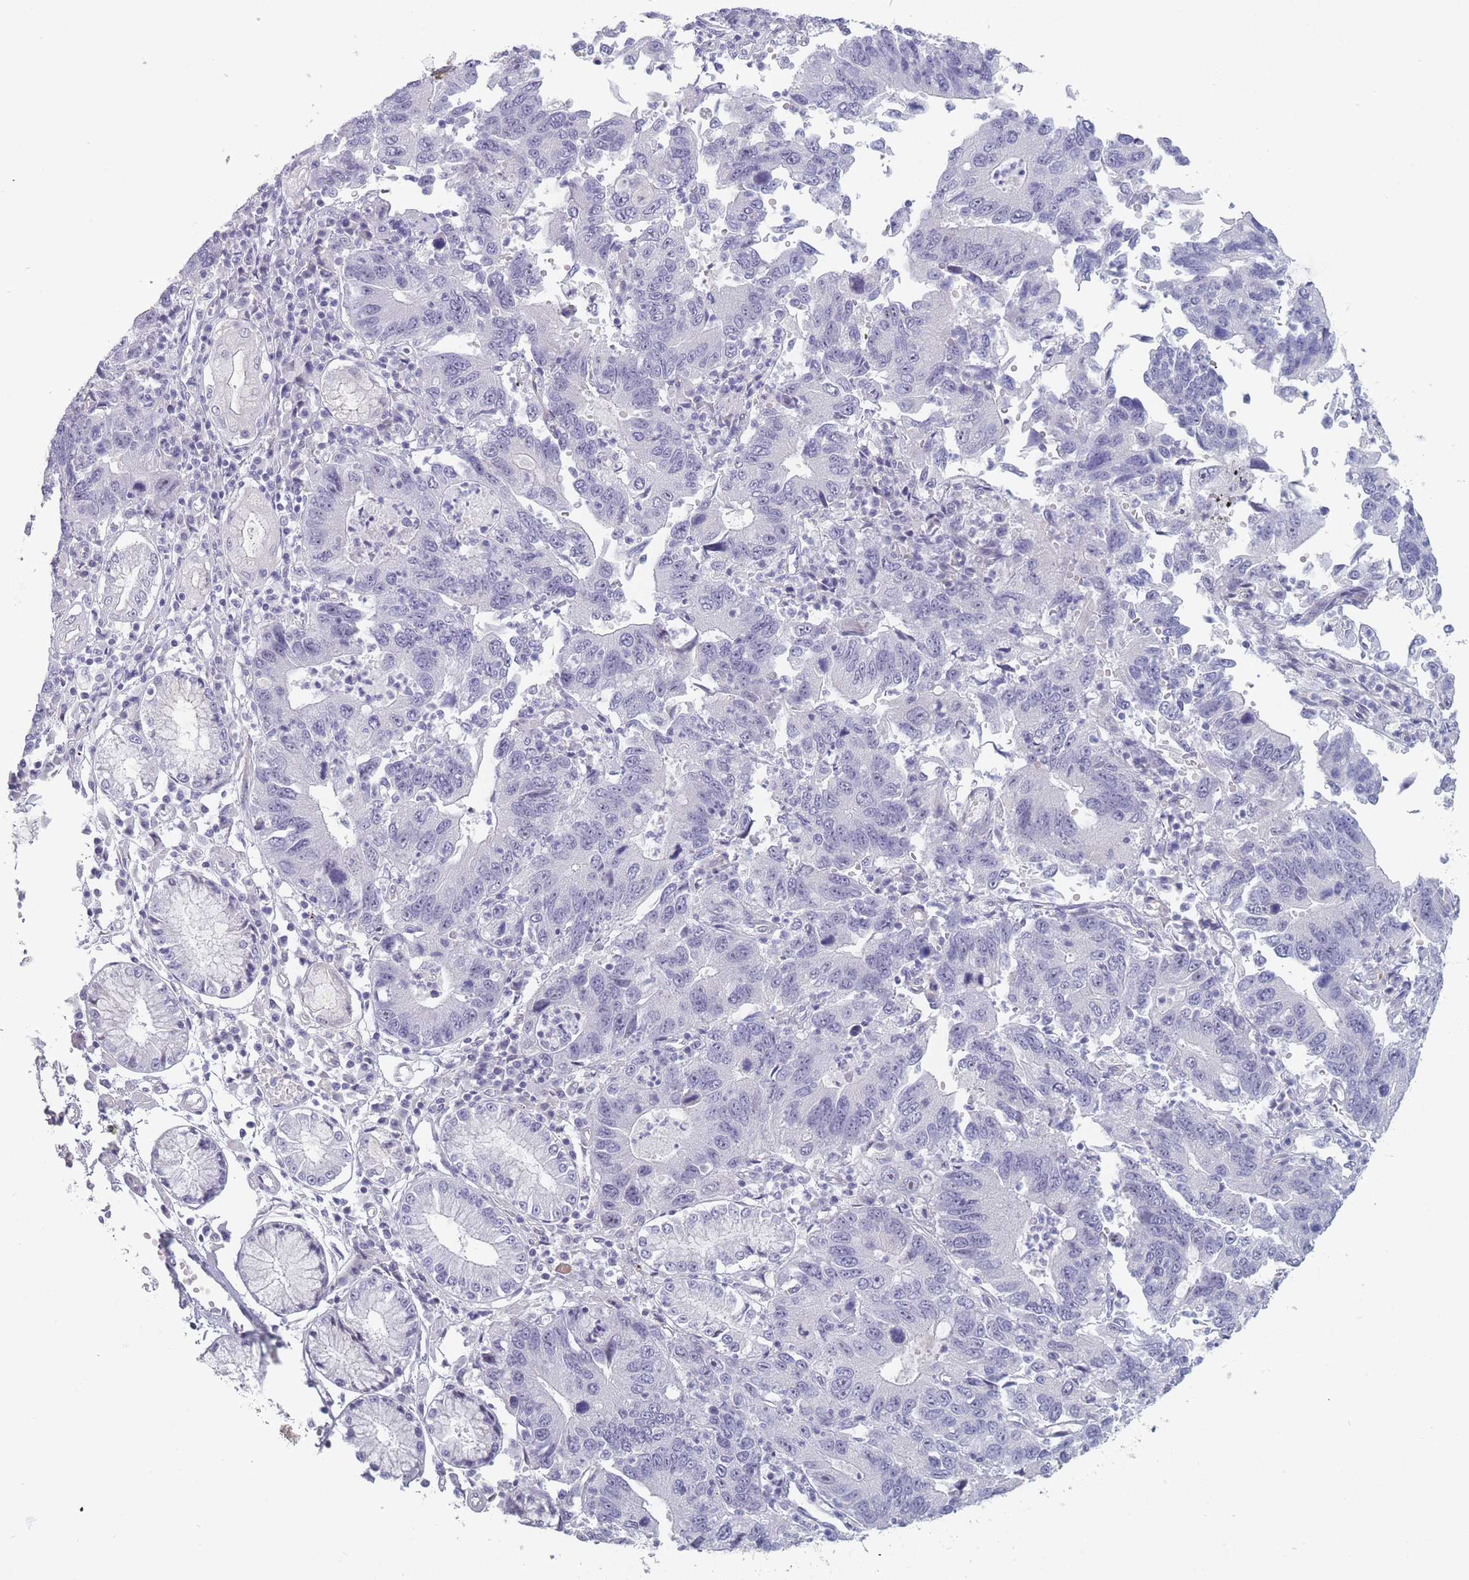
{"staining": {"intensity": "negative", "quantity": "none", "location": "none"}, "tissue": "stomach cancer", "cell_type": "Tumor cells", "image_type": "cancer", "snomed": [{"axis": "morphology", "description": "Adenocarcinoma, NOS"}, {"axis": "topography", "description": "Stomach"}], "caption": "An image of human stomach cancer (adenocarcinoma) is negative for staining in tumor cells. (Immunohistochemistry (ihc), brightfield microscopy, high magnification).", "gene": "ROS1", "patient": {"sex": "male", "age": 59}}